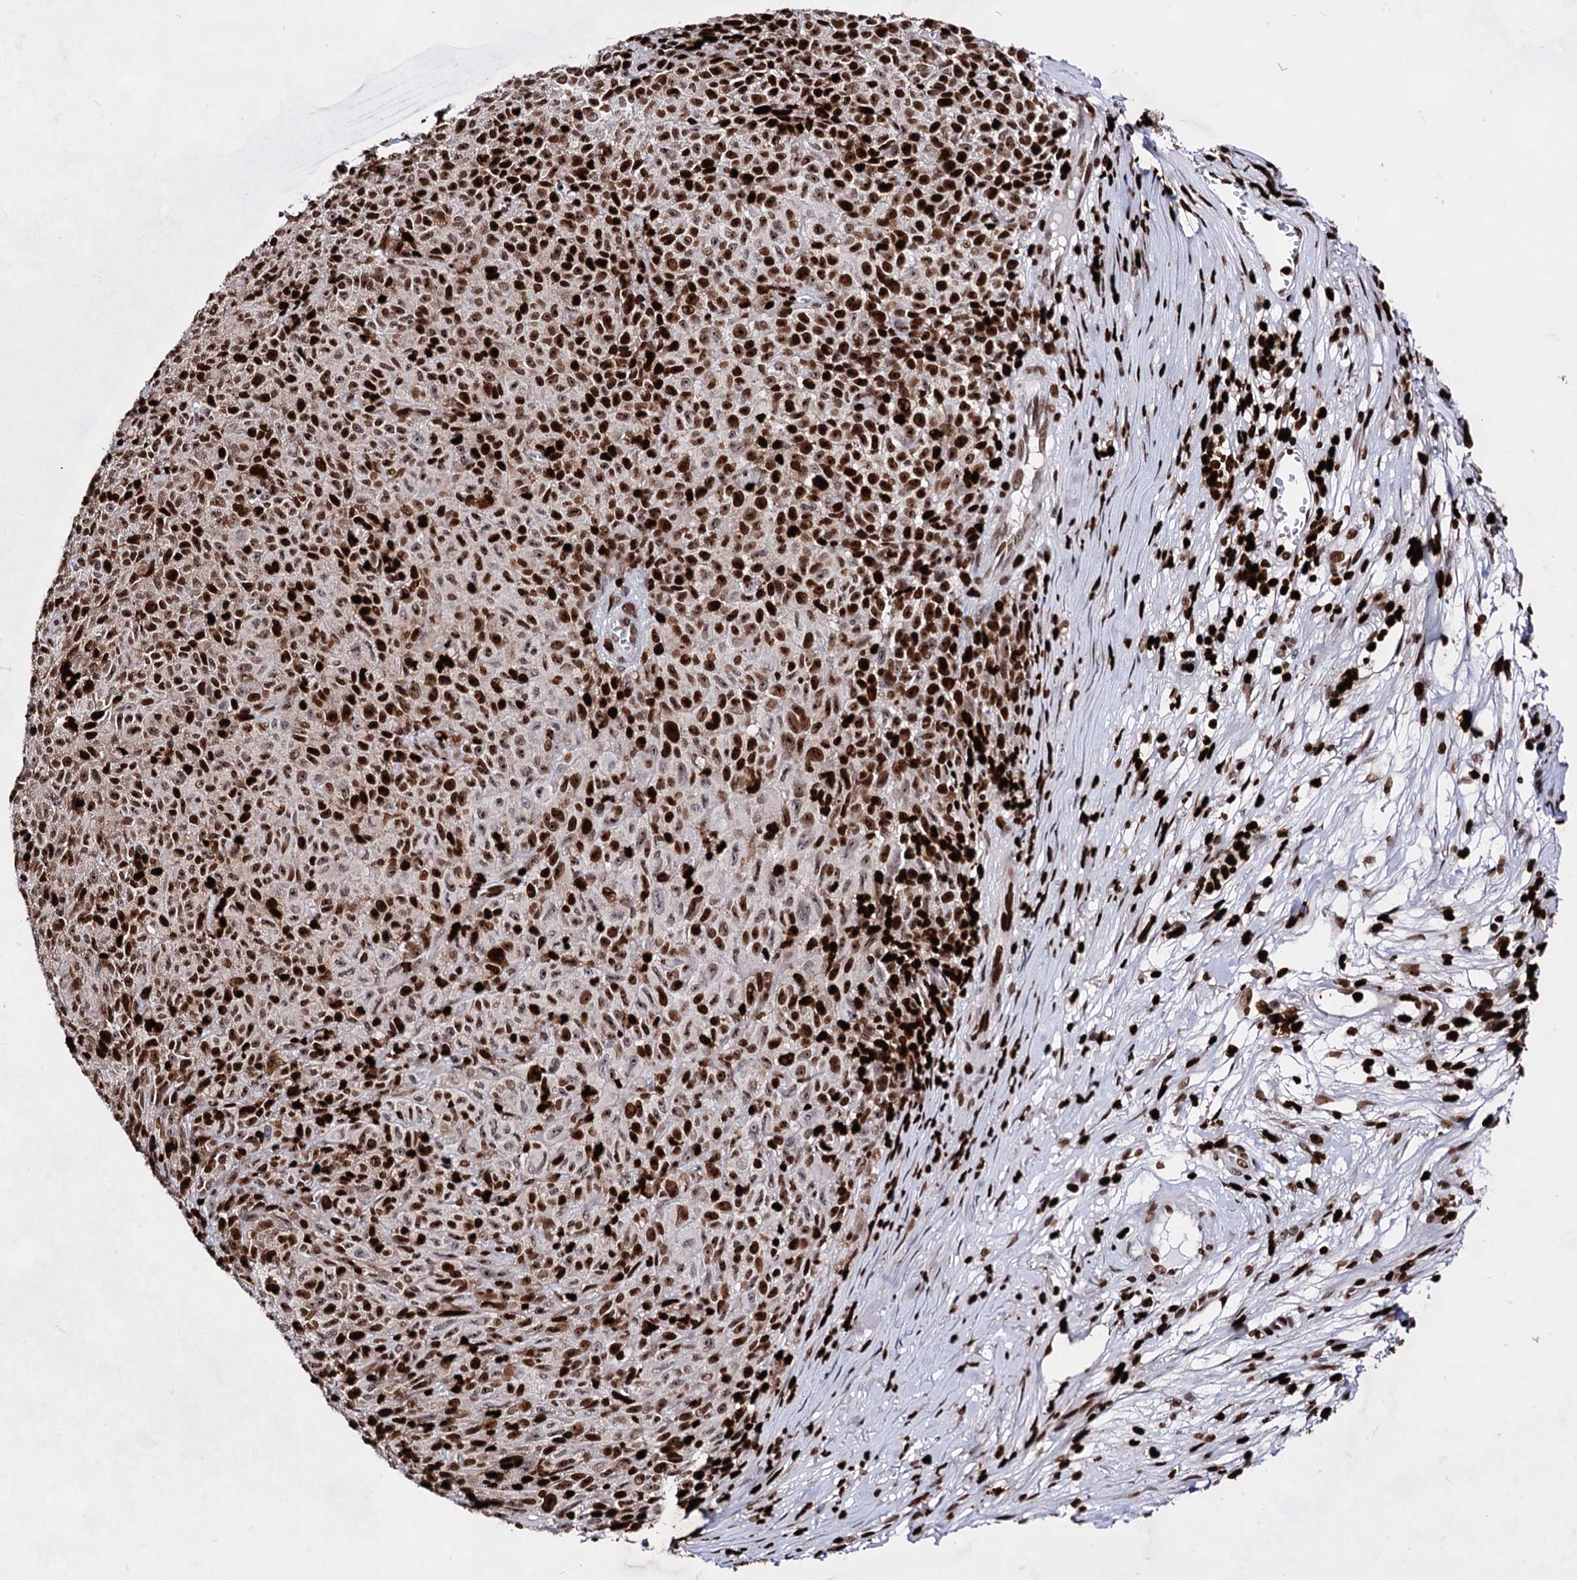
{"staining": {"intensity": "strong", "quantity": ">75%", "location": "nuclear"}, "tissue": "melanoma", "cell_type": "Tumor cells", "image_type": "cancer", "snomed": [{"axis": "morphology", "description": "Malignant melanoma, NOS"}, {"axis": "topography", "description": "Skin"}], "caption": "Brown immunohistochemical staining in human malignant melanoma shows strong nuclear expression in about >75% of tumor cells.", "gene": "HMGB2", "patient": {"sex": "female", "age": 82}}